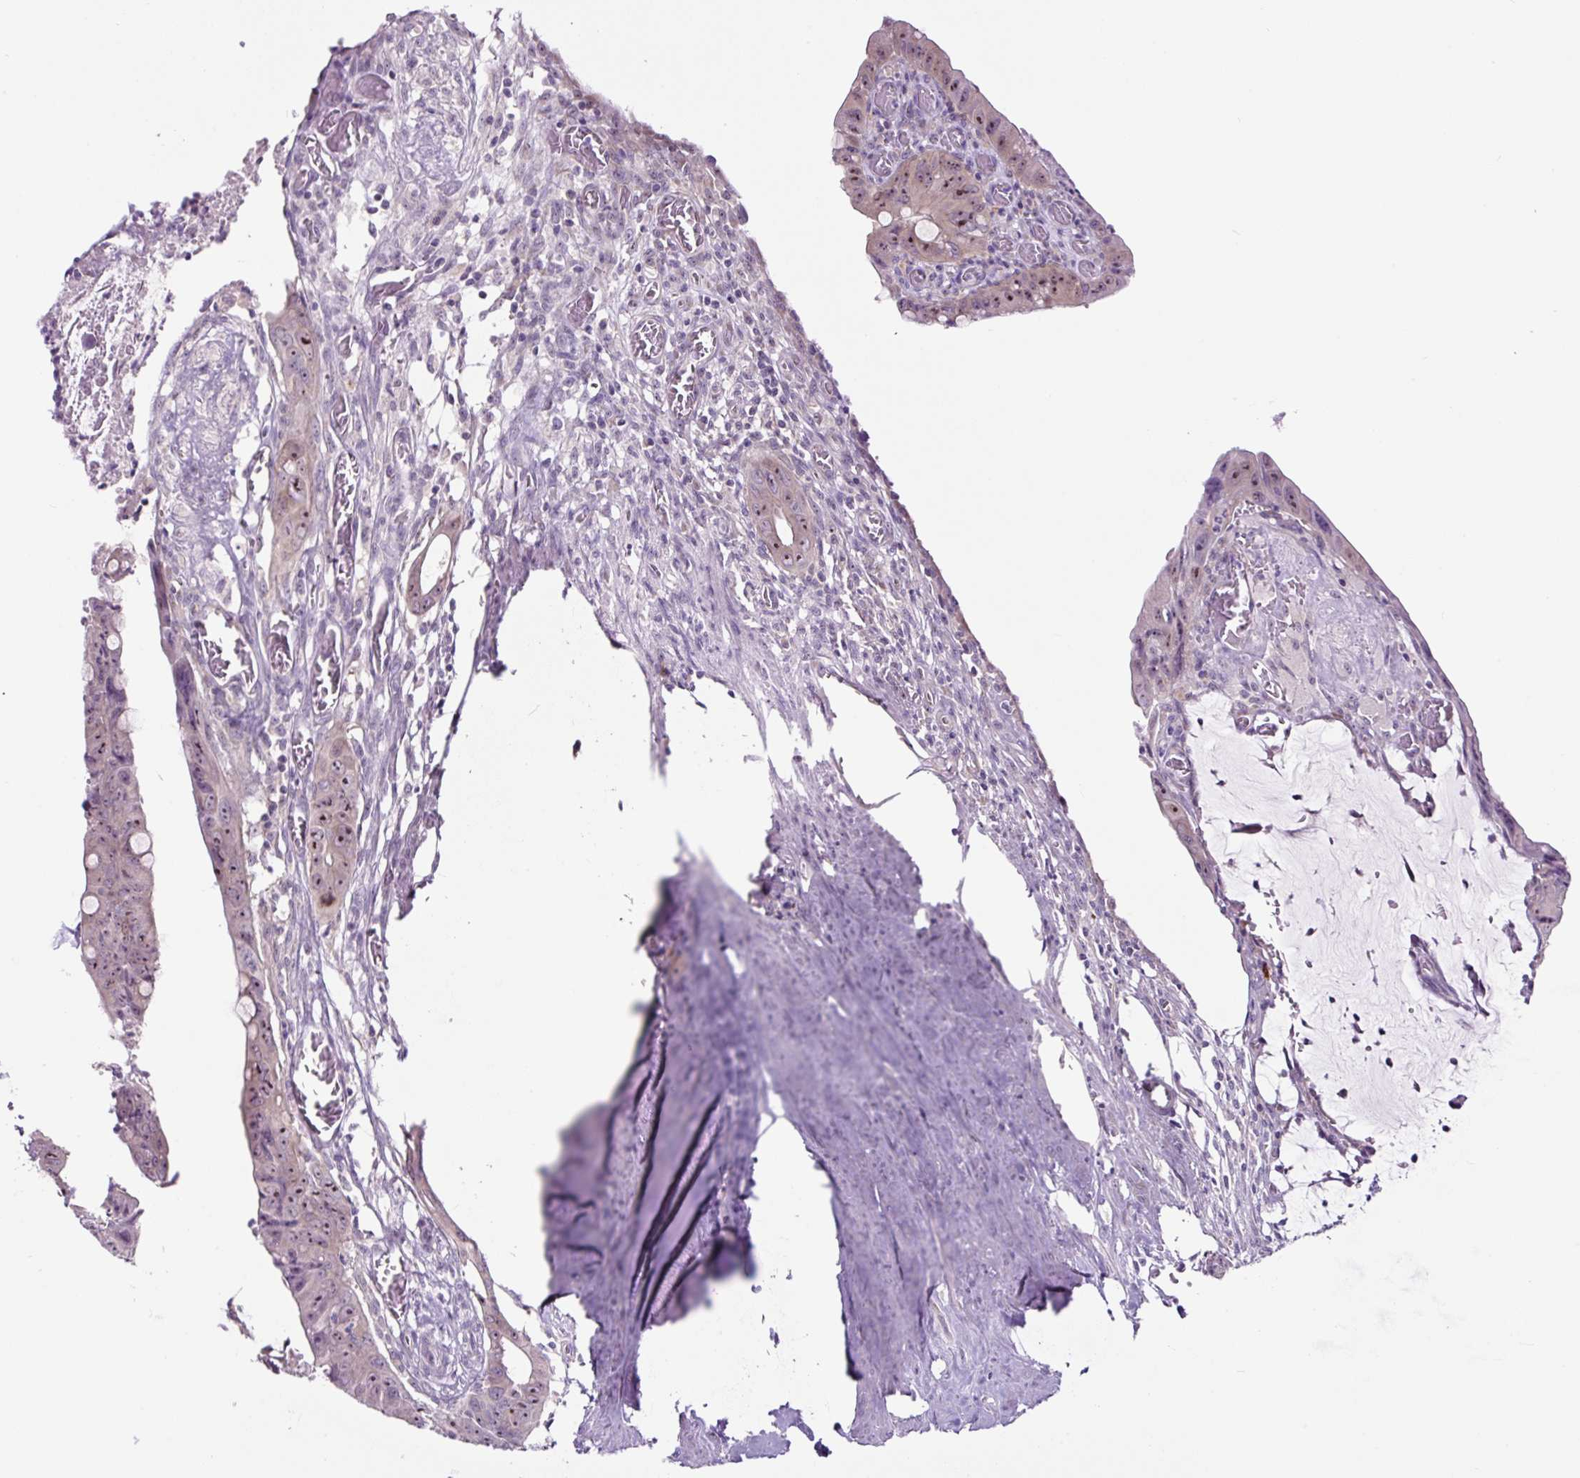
{"staining": {"intensity": "moderate", "quantity": "25%-75%", "location": "nuclear"}, "tissue": "colorectal cancer", "cell_type": "Tumor cells", "image_type": "cancer", "snomed": [{"axis": "morphology", "description": "Adenocarcinoma, NOS"}, {"axis": "topography", "description": "Rectum"}], "caption": "A histopathology image showing moderate nuclear staining in about 25%-75% of tumor cells in colorectal cancer, as visualized by brown immunohistochemical staining.", "gene": "NOM1", "patient": {"sex": "male", "age": 78}}